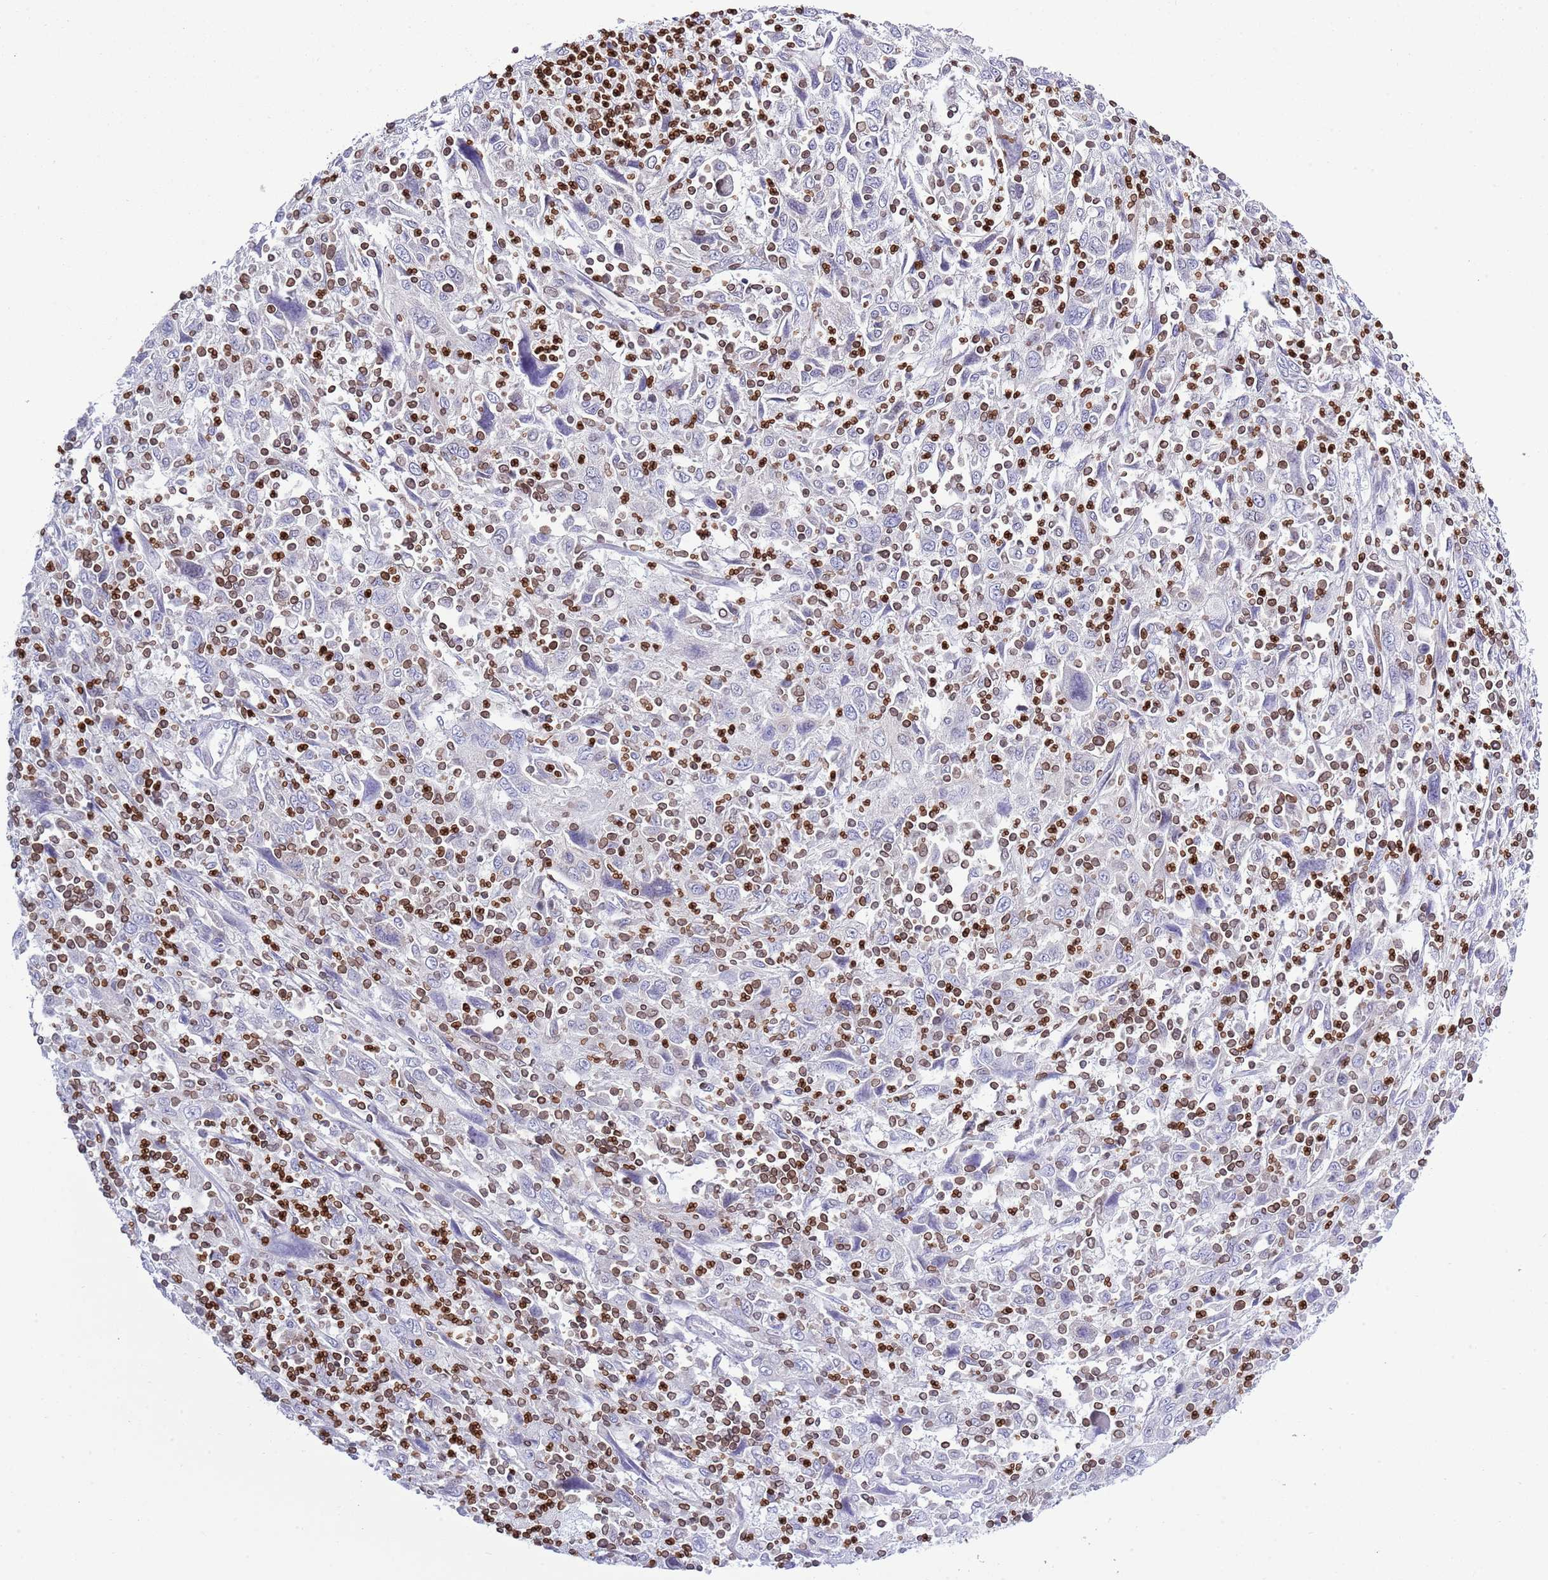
{"staining": {"intensity": "negative", "quantity": "none", "location": "none"}, "tissue": "cervical cancer", "cell_type": "Tumor cells", "image_type": "cancer", "snomed": [{"axis": "morphology", "description": "Squamous cell carcinoma, NOS"}, {"axis": "topography", "description": "Cervix"}], "caption": "Human cervical squamous cell carcinoma stained for a protein using immunohistochemistry exhibits no positivity in tumor cells.", "gene": "LBR", "patient": {"sex": "female", "age": 46}}